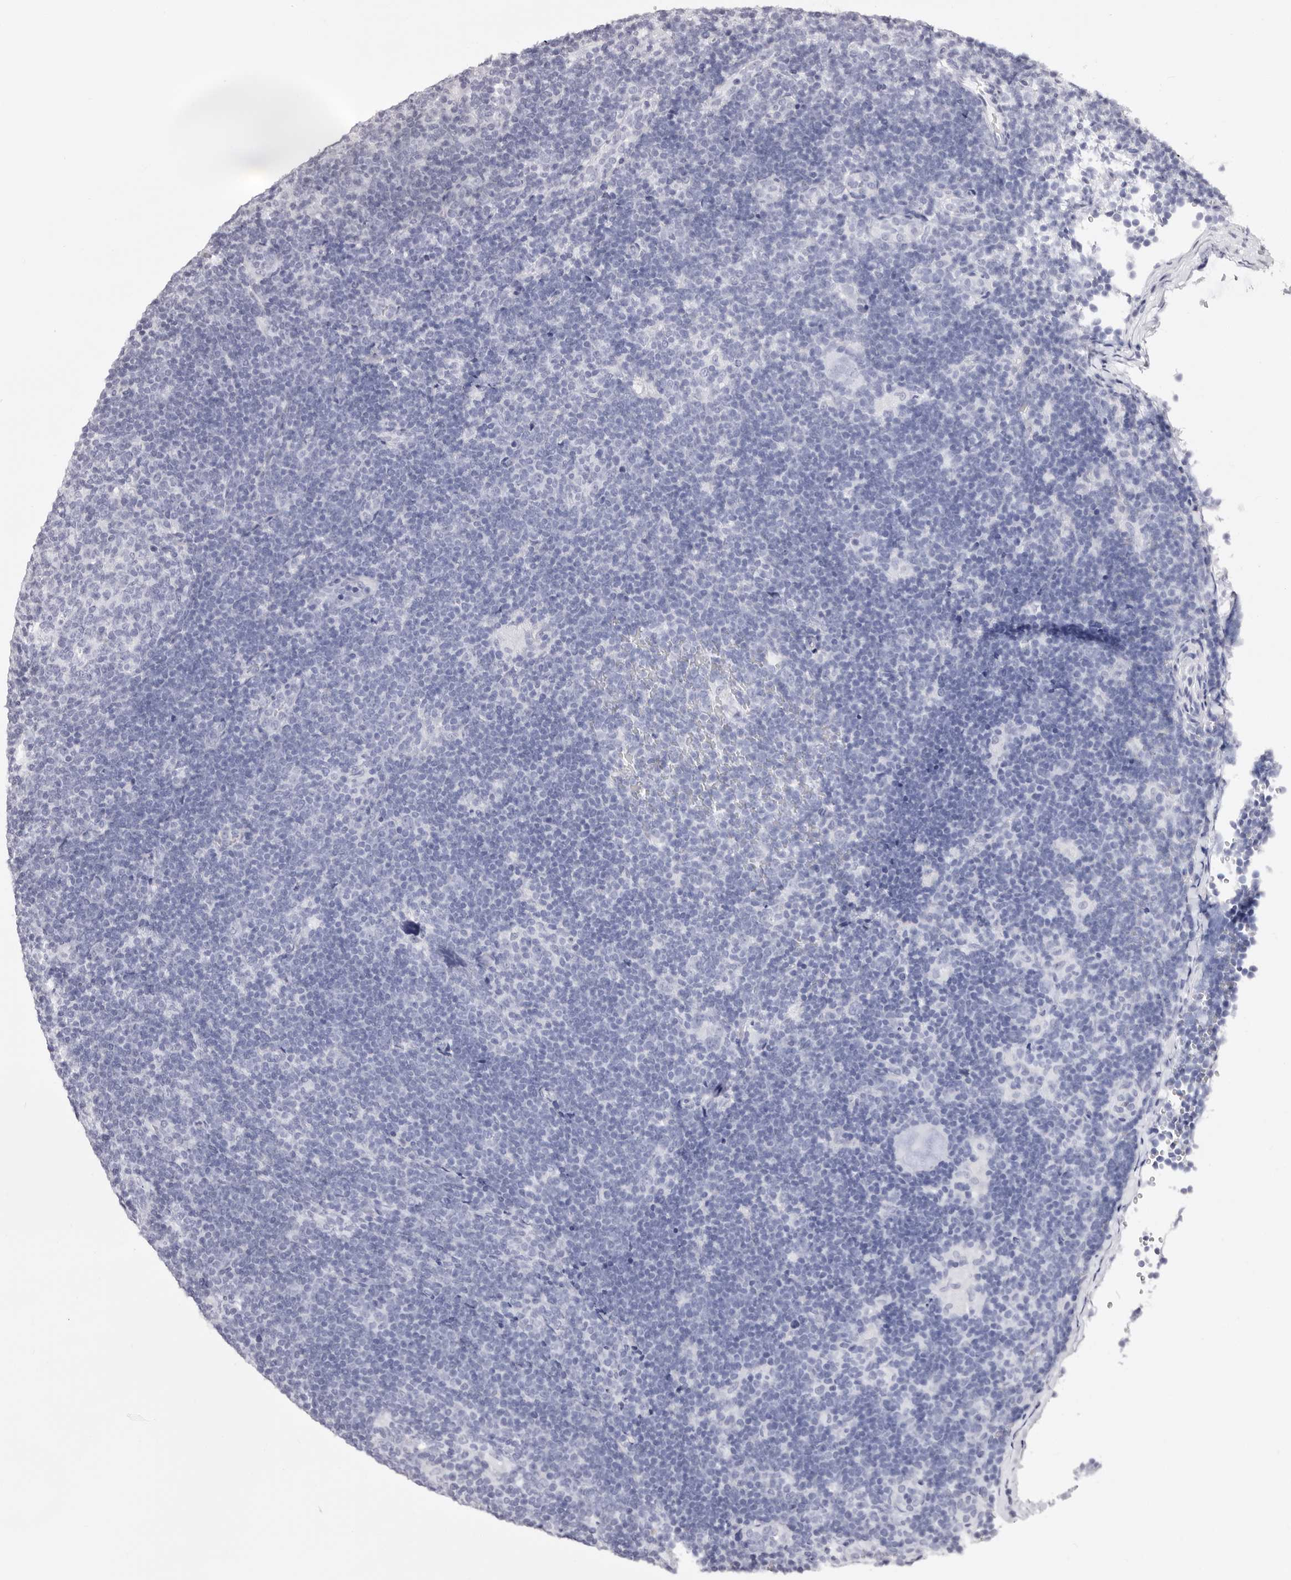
{"staining": {"intensity": "negative", "quantity": "none", "location": "none"}, "tissue": "lymphoma", "cell_type": "Tumor cells", "image_type": "cancer", "snomed": [{"axis": "morphology", "description": "Hodgkin's disease, NOS"}, {"axis": "topography", "description": "Lymph node"}], "caption": "Tumor cells show no significant staining in Hodgkin's disease.", "gene": "ERBB4", "patient": {"sex": "female", "age": 57}}